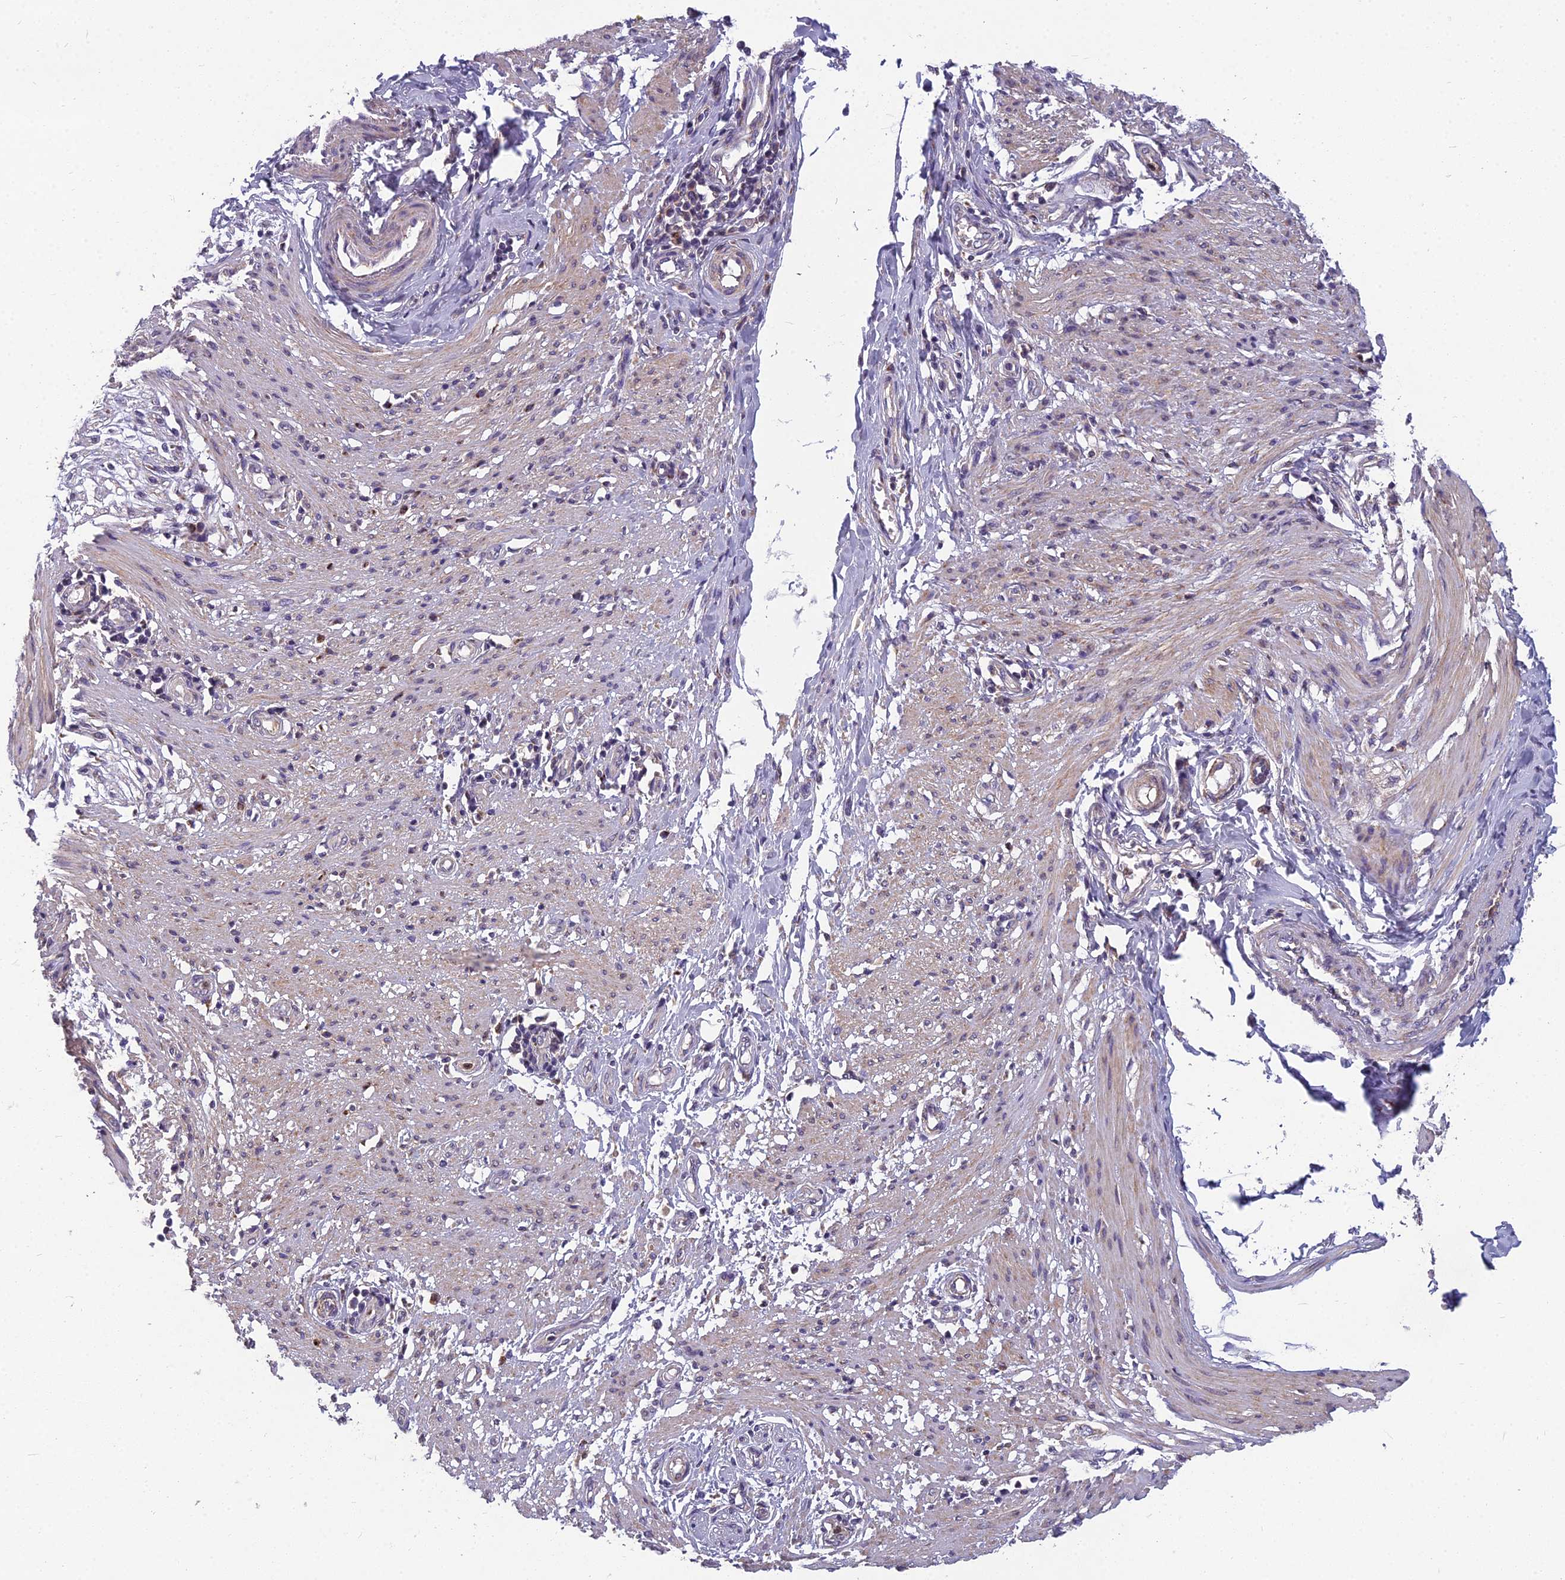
{"staining": {"intensity": "weak", "quantity": ">75%", "location": "cytoplasmic/membranous"}, "tissue": "smooth muscle", "cell_type": "Smooth muscle cells", "image_type": "normal", "snomed": [{"axis": "morphology", "description": "Normal tissue, NOS"}, {"axis": "morphology", "description": "Adenocarcinoma, NOS"}, {"axis": "topography", "description": "Colon"}, {"axis": "topography", "description": "Peripheral nerve tissue"}], "caption": "Weak cytoplasmic/membranous staining for a protein is appreciated in about >75% of smooth muscle cells of unremarkable smooth muscle using IHC.", "gene": "ENSG00000188897", "patient": {"sex": "male", "age": 14}}